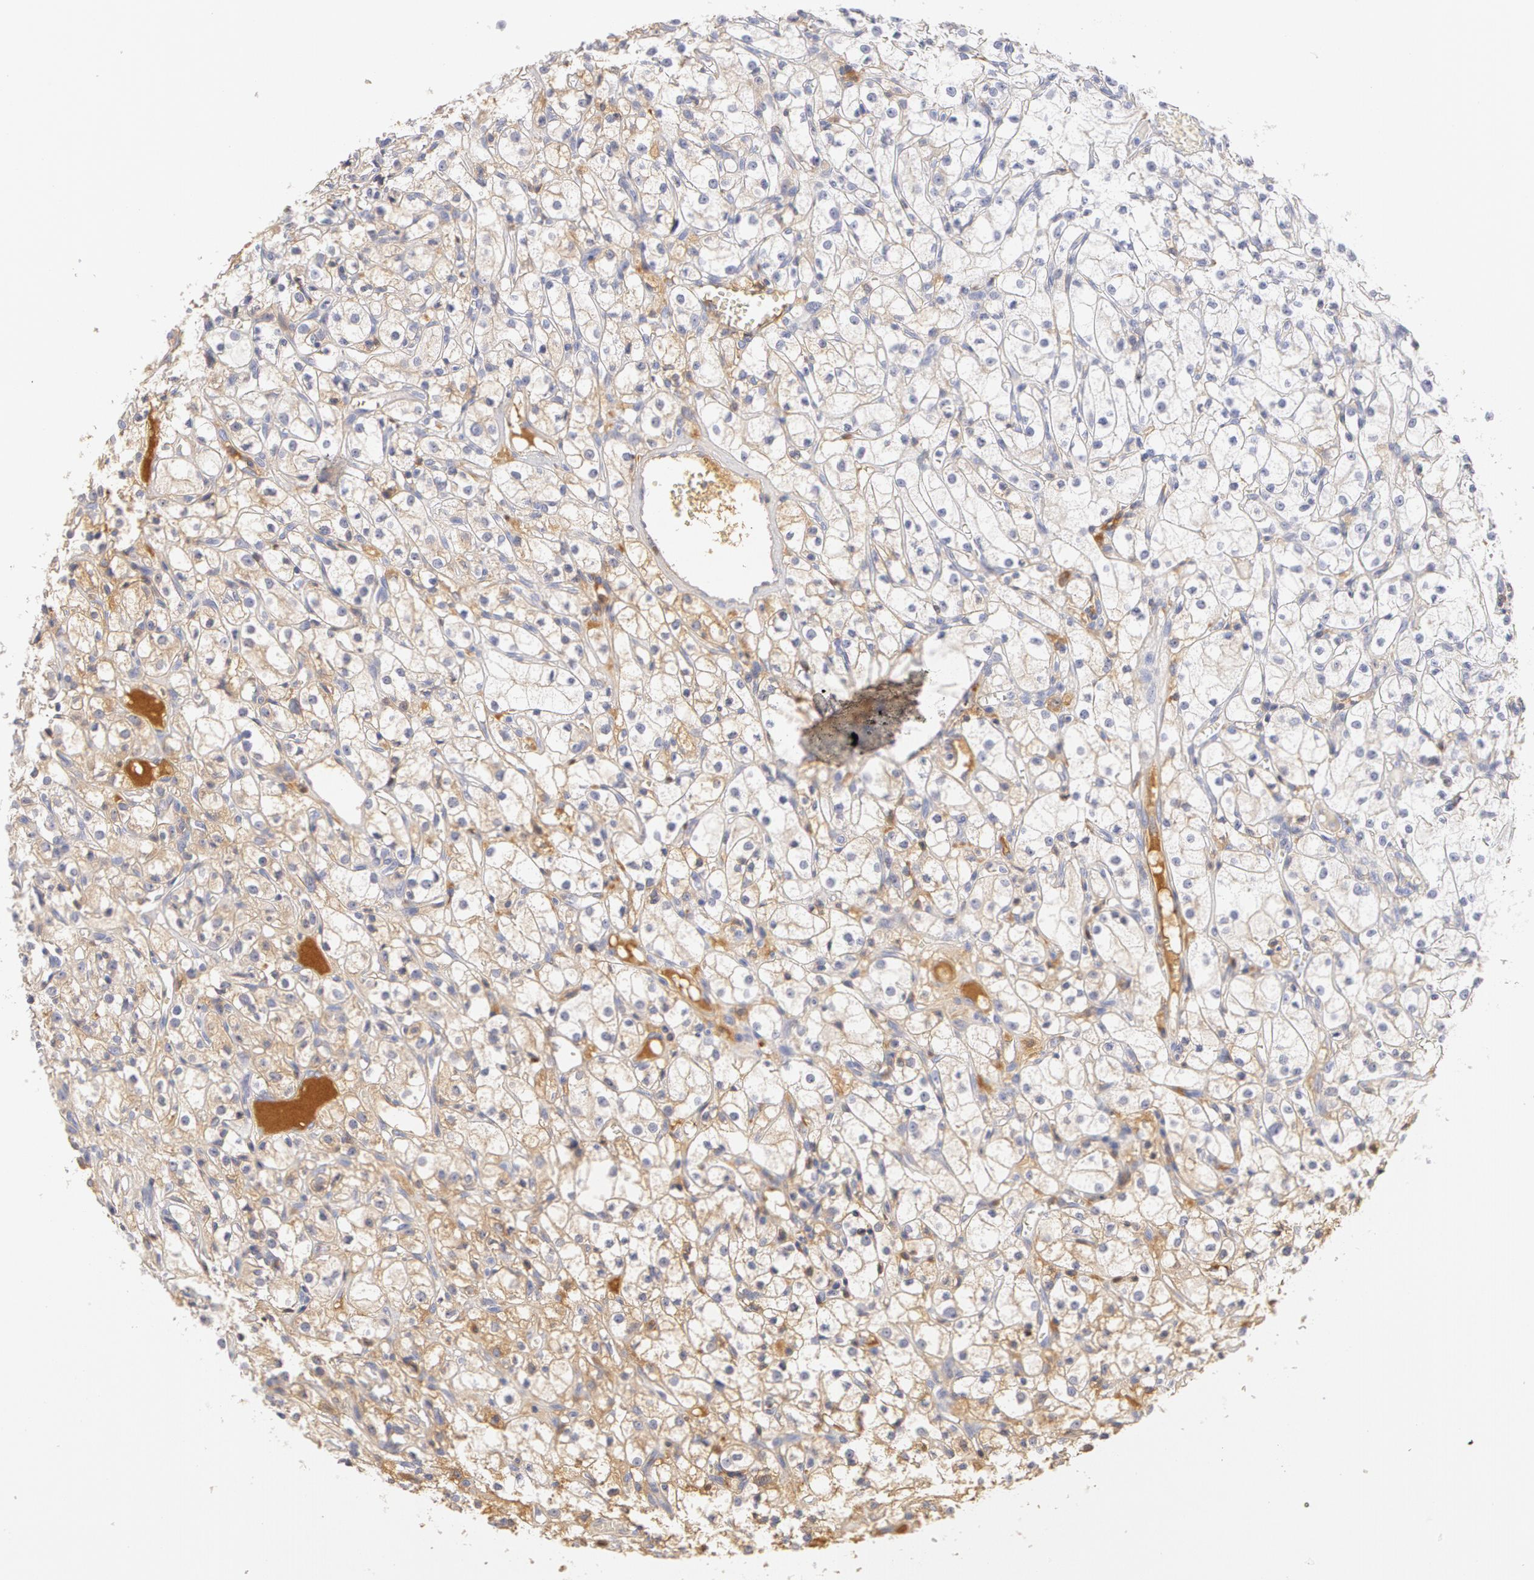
{"staining": {"intensity": "weak", "quantity": "<25%", "location": "cytoplasmic/membranous"}, "tissue": "renal cancer", "cell_type": "Tumor cells", "image_type": "cancer", "snomed": [{"axis": "morphology", "description": "Adenocarcinoma, NOS"}, {"axis": "topography", "description": "Kidney"}], "caption": "The photomicrograph demonstrates no staining of tumor cells in renal cancer. (Immunohistochemistry, brightfield microscopy, high magnification).", "gene": "GC", "patient": {"sex": "male", "age": 61}}